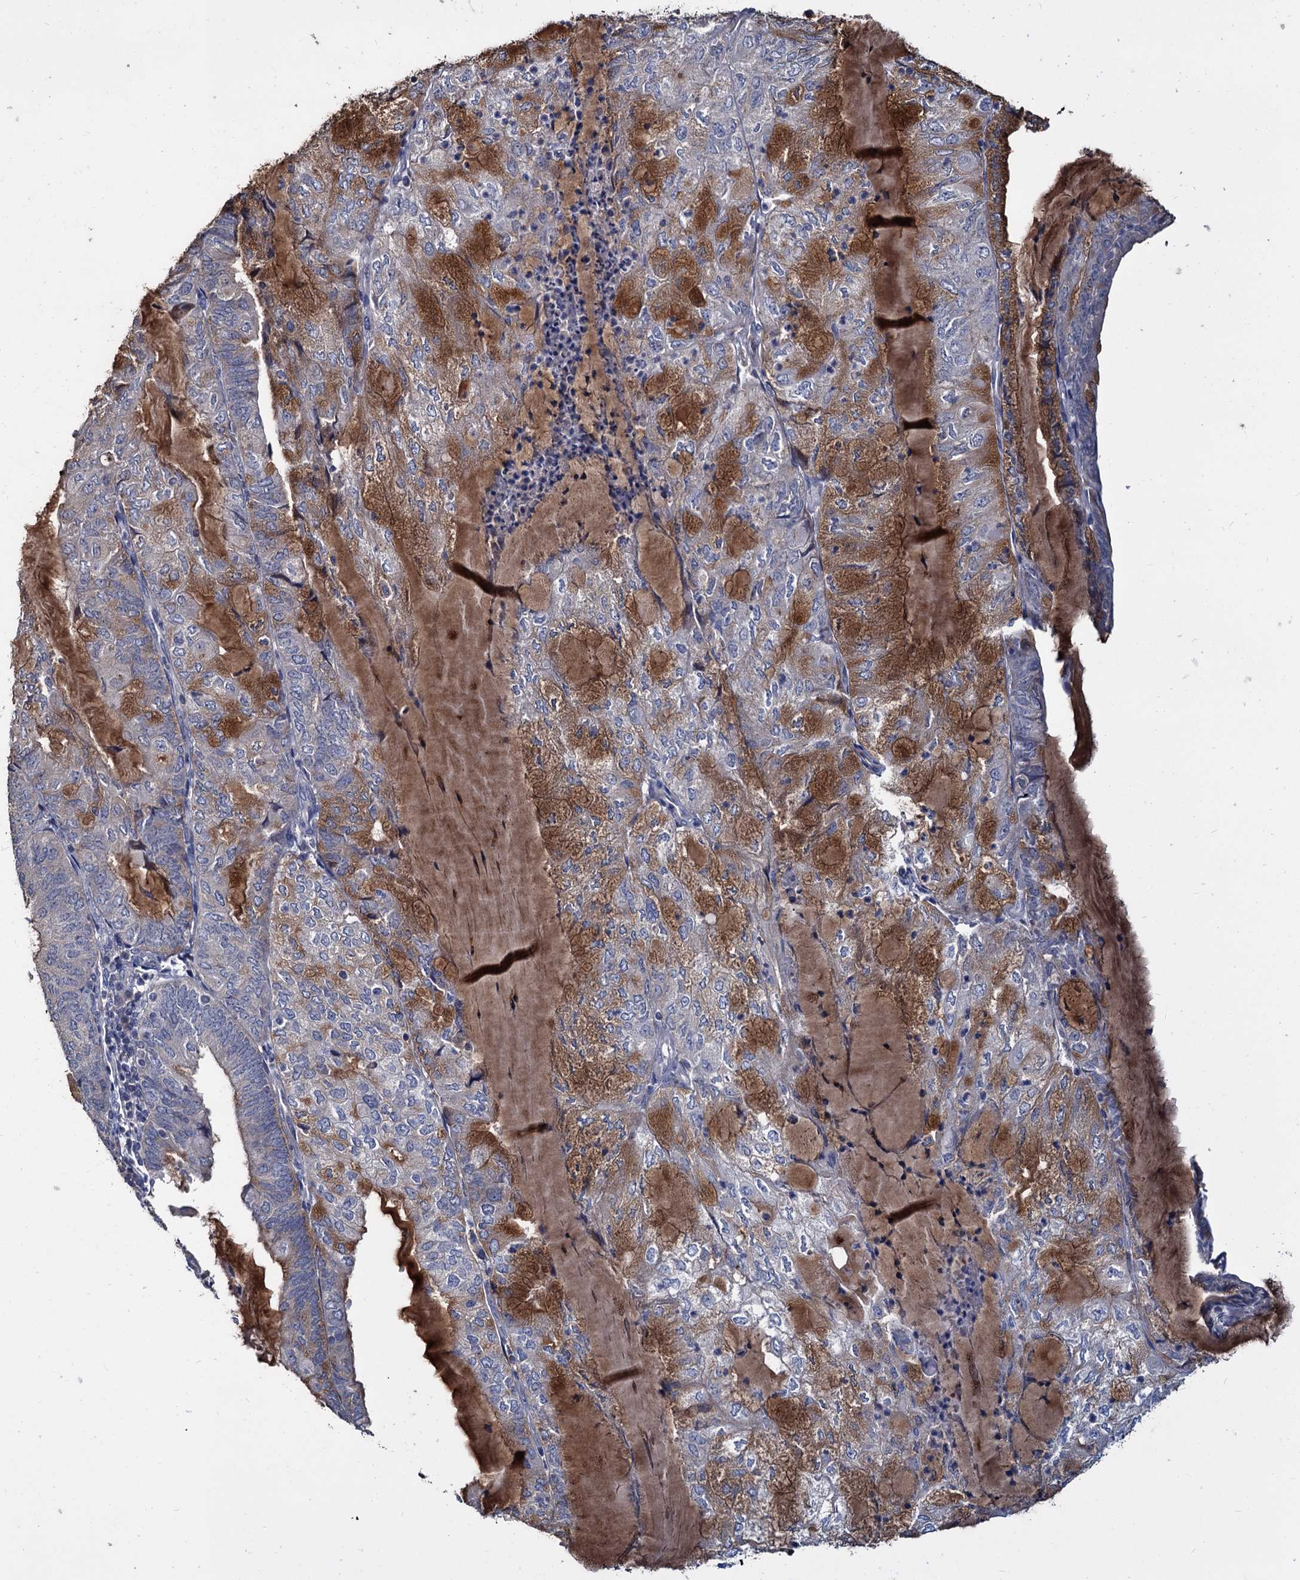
{"staining": {"intensity": "moderate", "quantity": "<25%", "location": "cytoplasmic/membranous"}, "tissue": "endometrial cancer", "cell_type": "Tumor cells", "image_type": "cancer", "snomed": [{"axis": "morphology", "description": "Adenocarcinoma, NOS"}, {"axis": "topography", "description": "Endometrium"}], "caption": "Adenocarcinoma (endometrial) tissue exhibits moderate cytoplasmic/membranous staining in approximately <25% of tumor cells Nuclei are stained in blue.", "gene": "DEPDC4", "patient": {"sex": "female", "age": 81}}